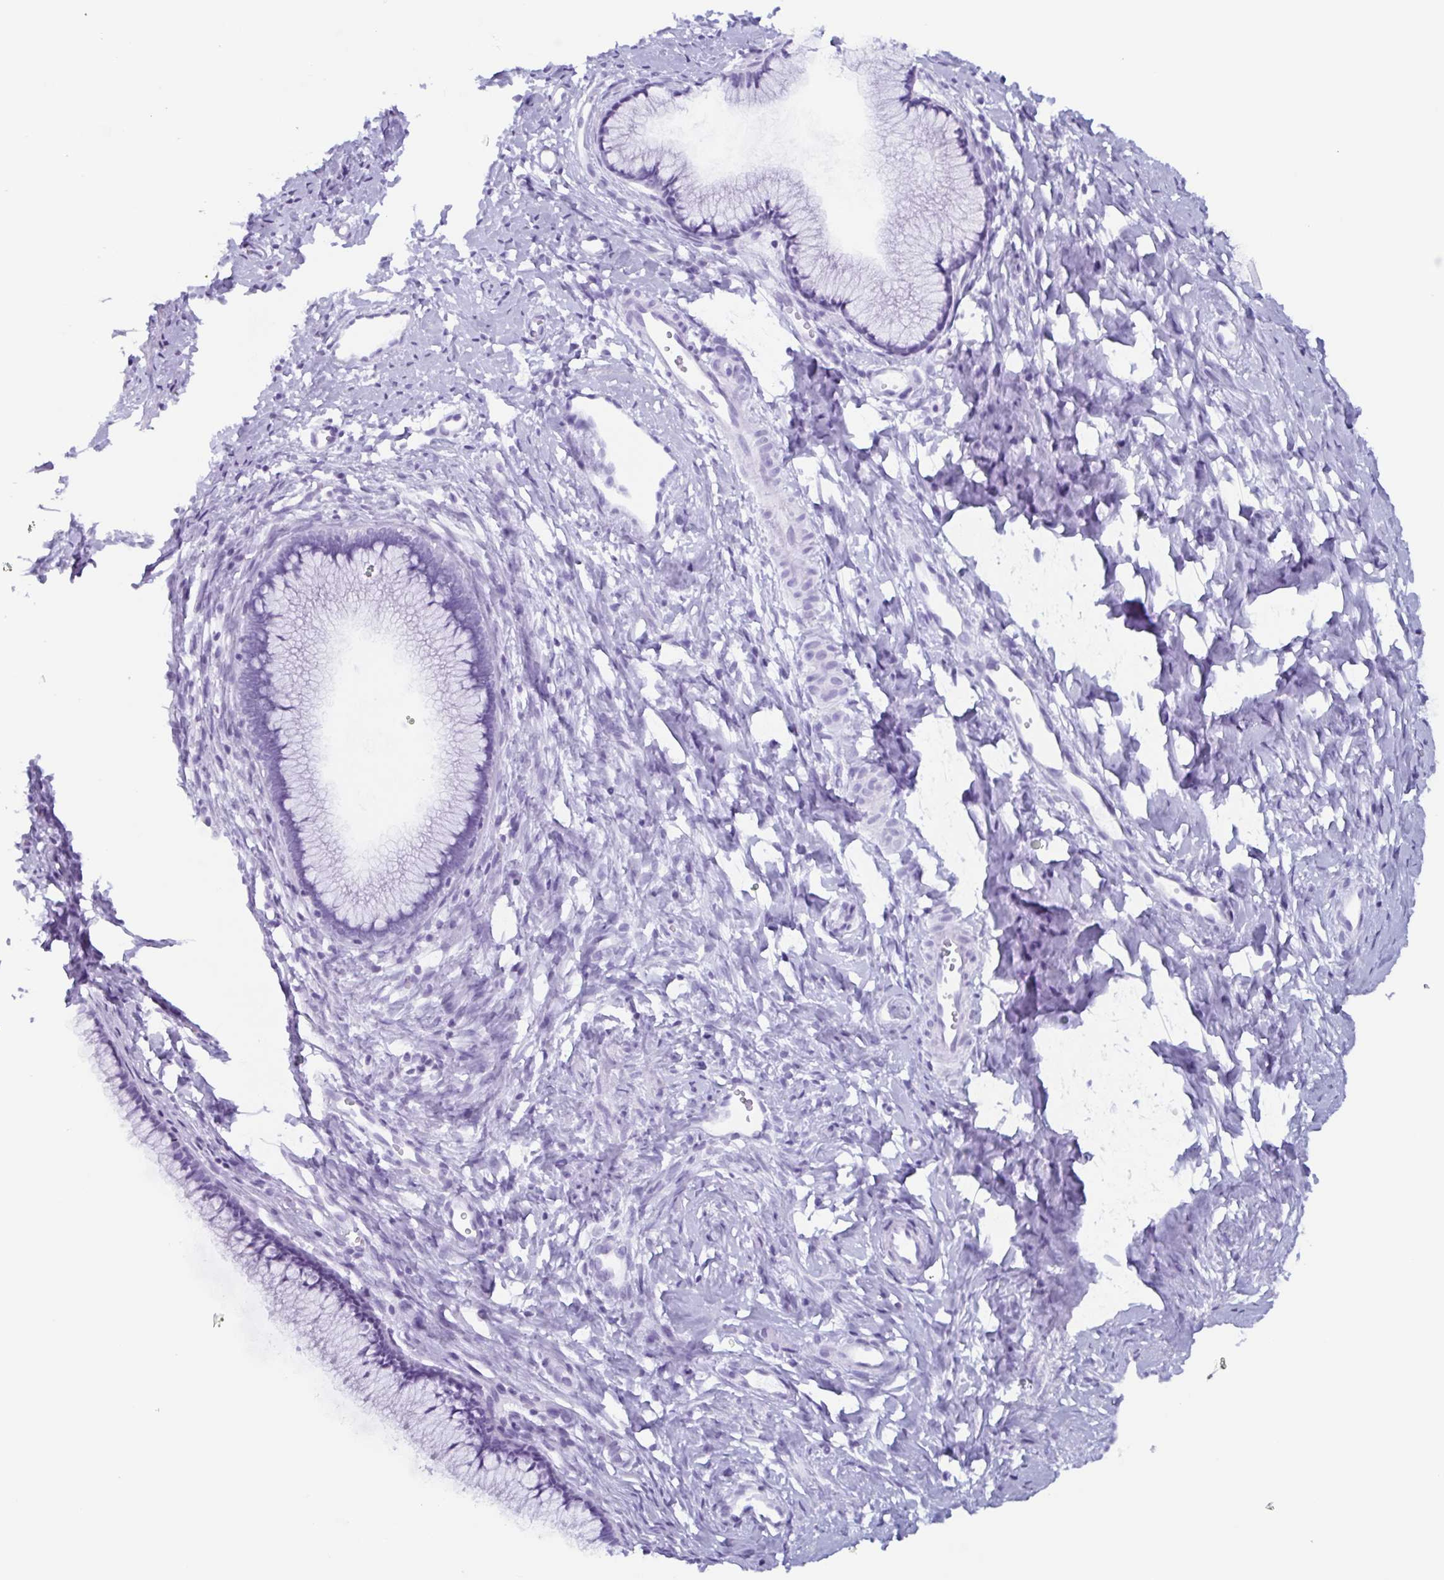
{"staining": {"intensity": "negative", "quantity": "none", "location": "none"}, "tissue": "cervix", "cell_type": "Glandular cells", "image_type": "normal", "snomed": [{"axis": "morphology", "description": "Normal tissue, NOS"}, {"axis": "topography", "description": "Cervix"}], "caption": "An IHC histopathology image of normal cervix is shown. There is no staining in glandular cells of cervix.", "gene": "BPI", "patient": {"sex": "female", "age": 40}}